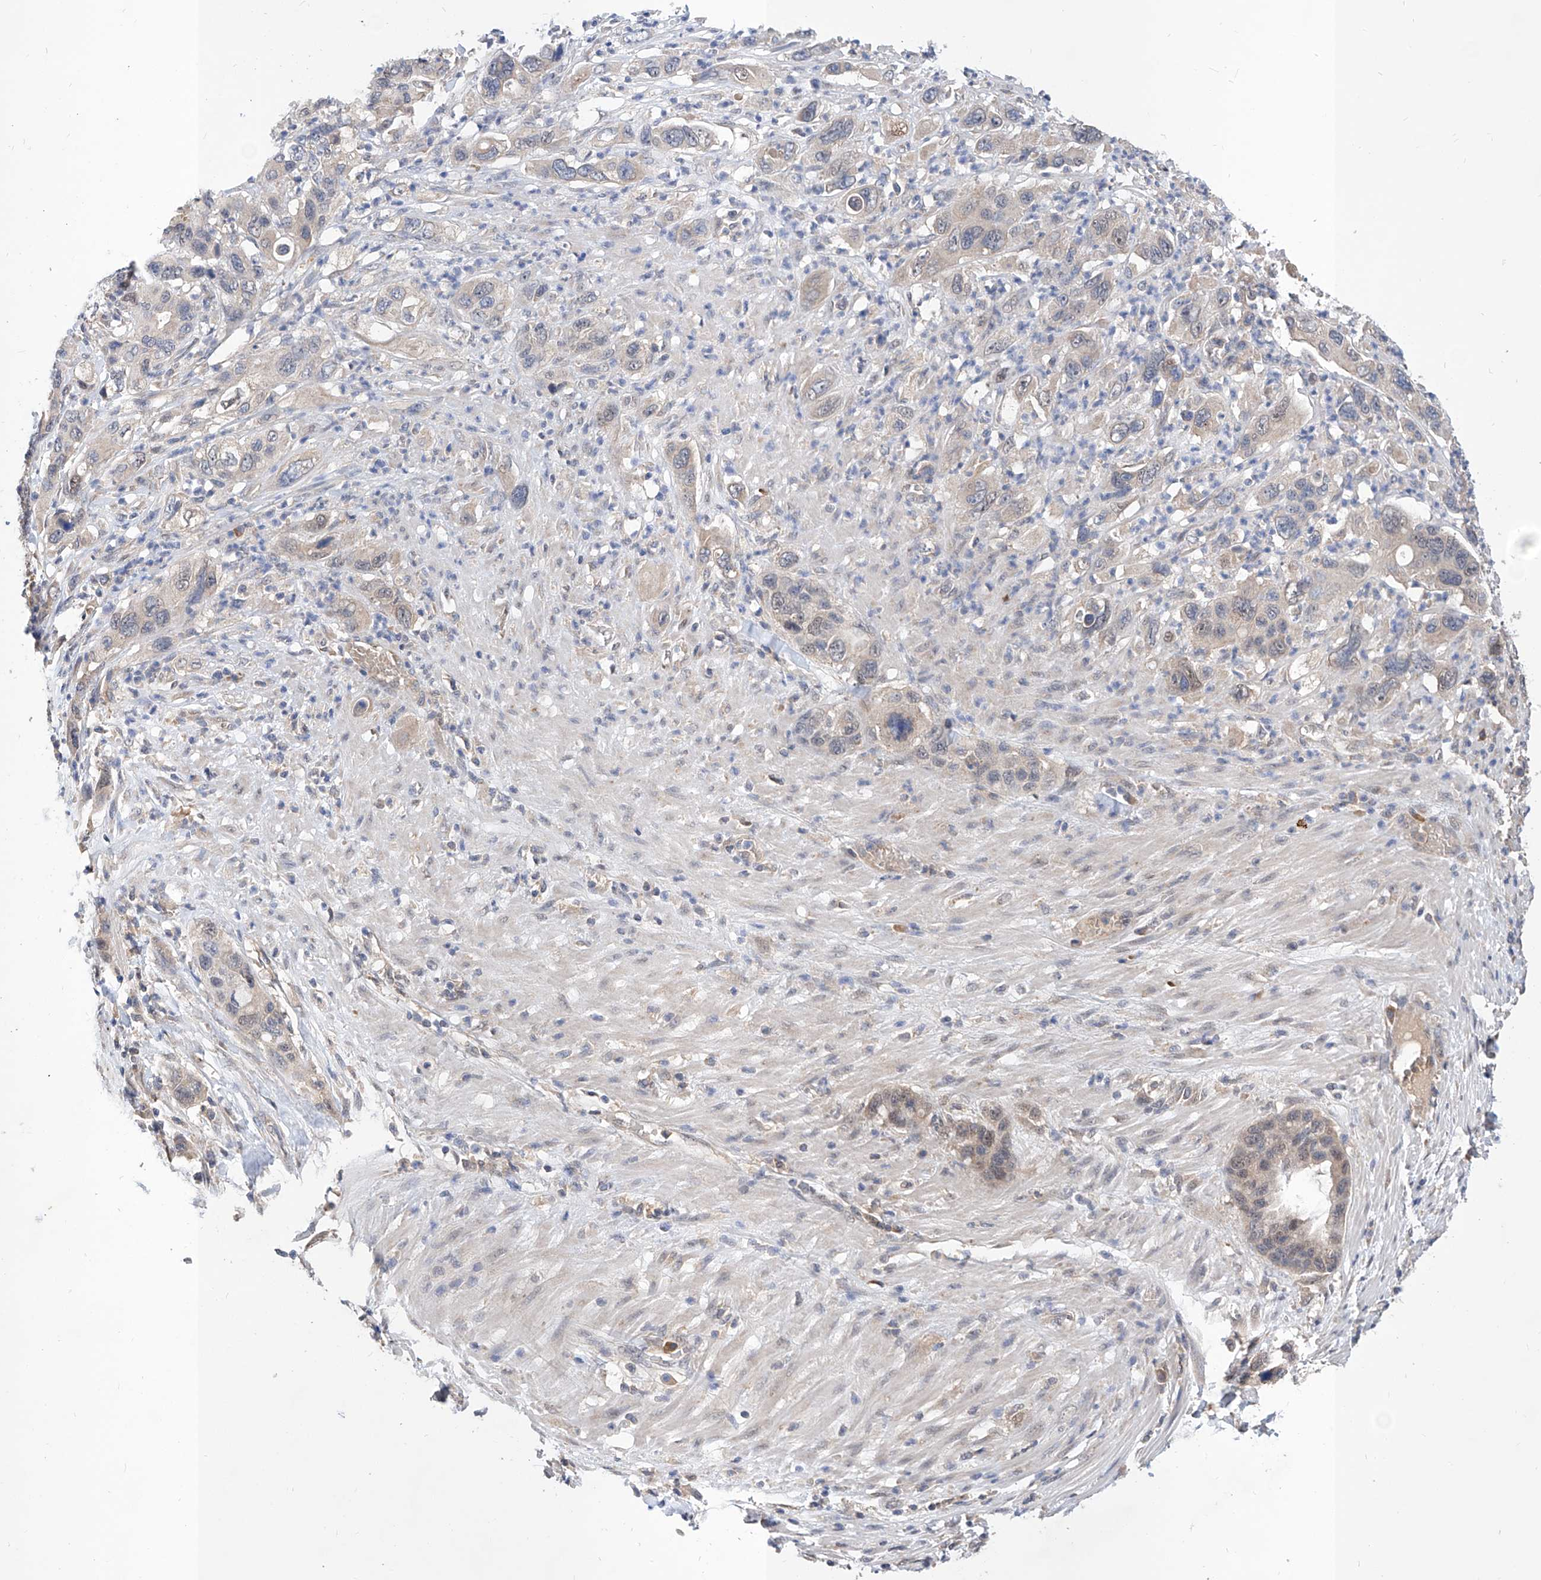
{"staining": {"intensity": "negative", "quantity": "none", "location": "none"}, "tissue": "pancreatic cancer", "cell_type": "Tumor cells", "image_type": "cancer", "snomed": [{"axis": "morphology", "description": "Adenocarcinoma, NOS"}, {"axis": "topography", "description": "Pancreas"}], "caption": "IHC image of adenocarcinoma (pancreatic) stained for a protein (brown), which demonstrates no expression in tumor cells.", "gene": "CARMIL3", "patient": {"sex": "female", "age": 71}}